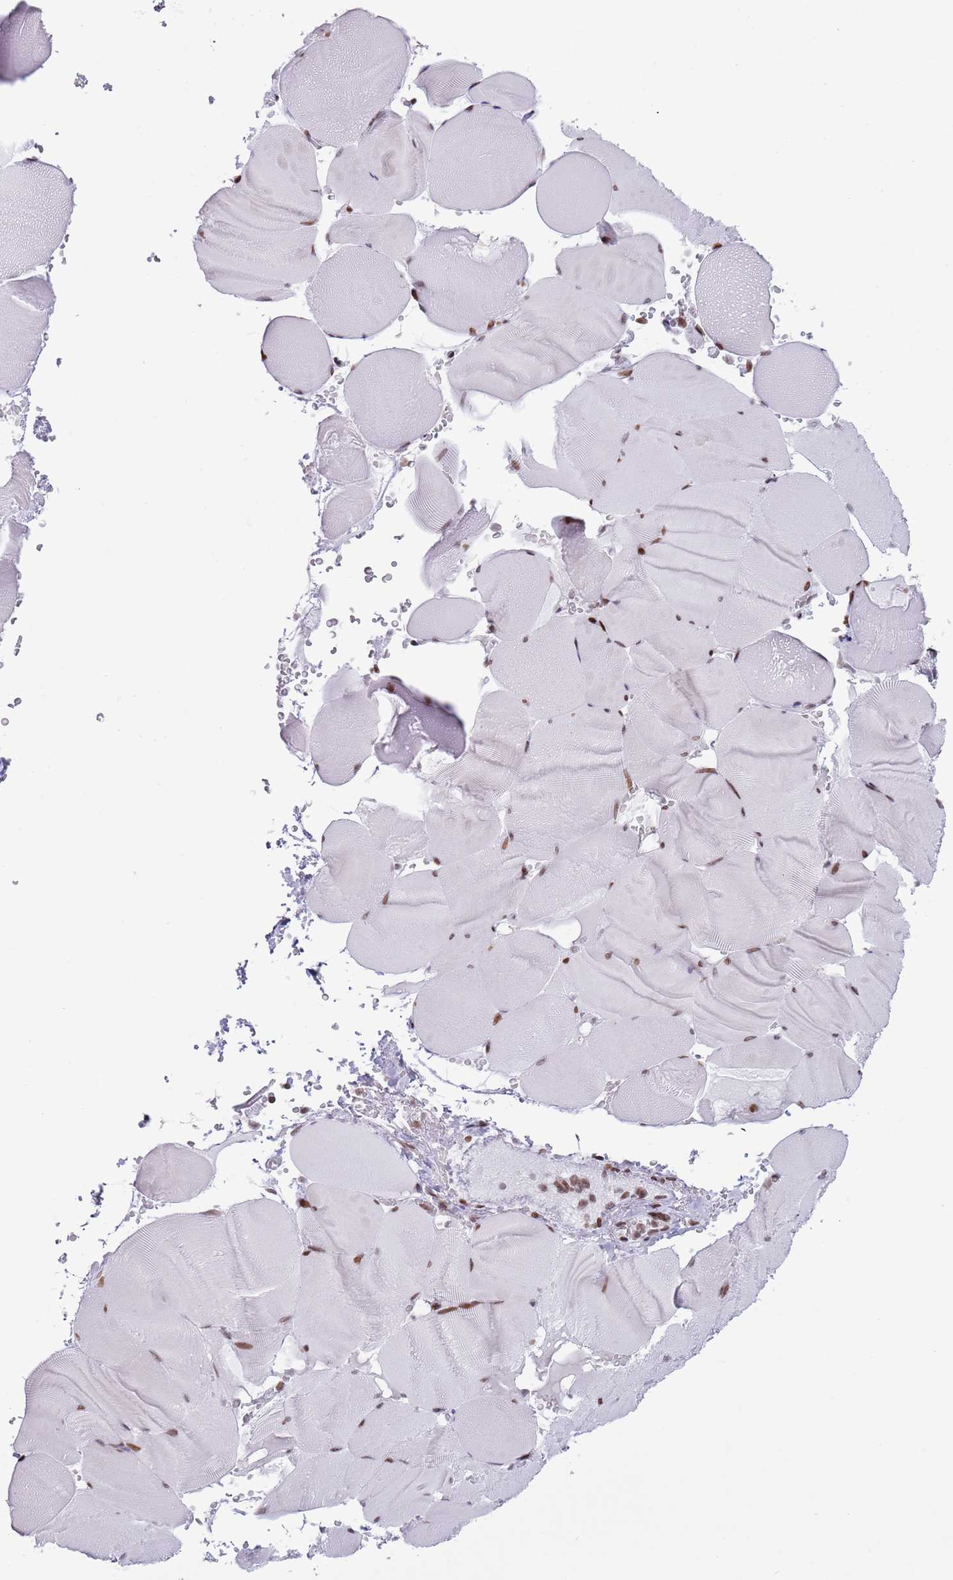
{"staining": {"intensity": "moderate", "quantity": "25%-75%", "location": "nuclear"}, "tissue": "skeletal muscle", "cell_type": "Myocytes", "image_type": "normal", "snomed": [{"axis": "morphology", "description": "Normal tissue, NOS"}, {"axis": "topography", "description": "Skeletal muscle"}], "caption": "Skeletal muscle stained for a protein (brown) demonstrates moderate nuclear positive staining in about 25%-75% of myocytes.", "gene": "ENSG00000285547", "patient": {"sex": "male", "age": 62}}